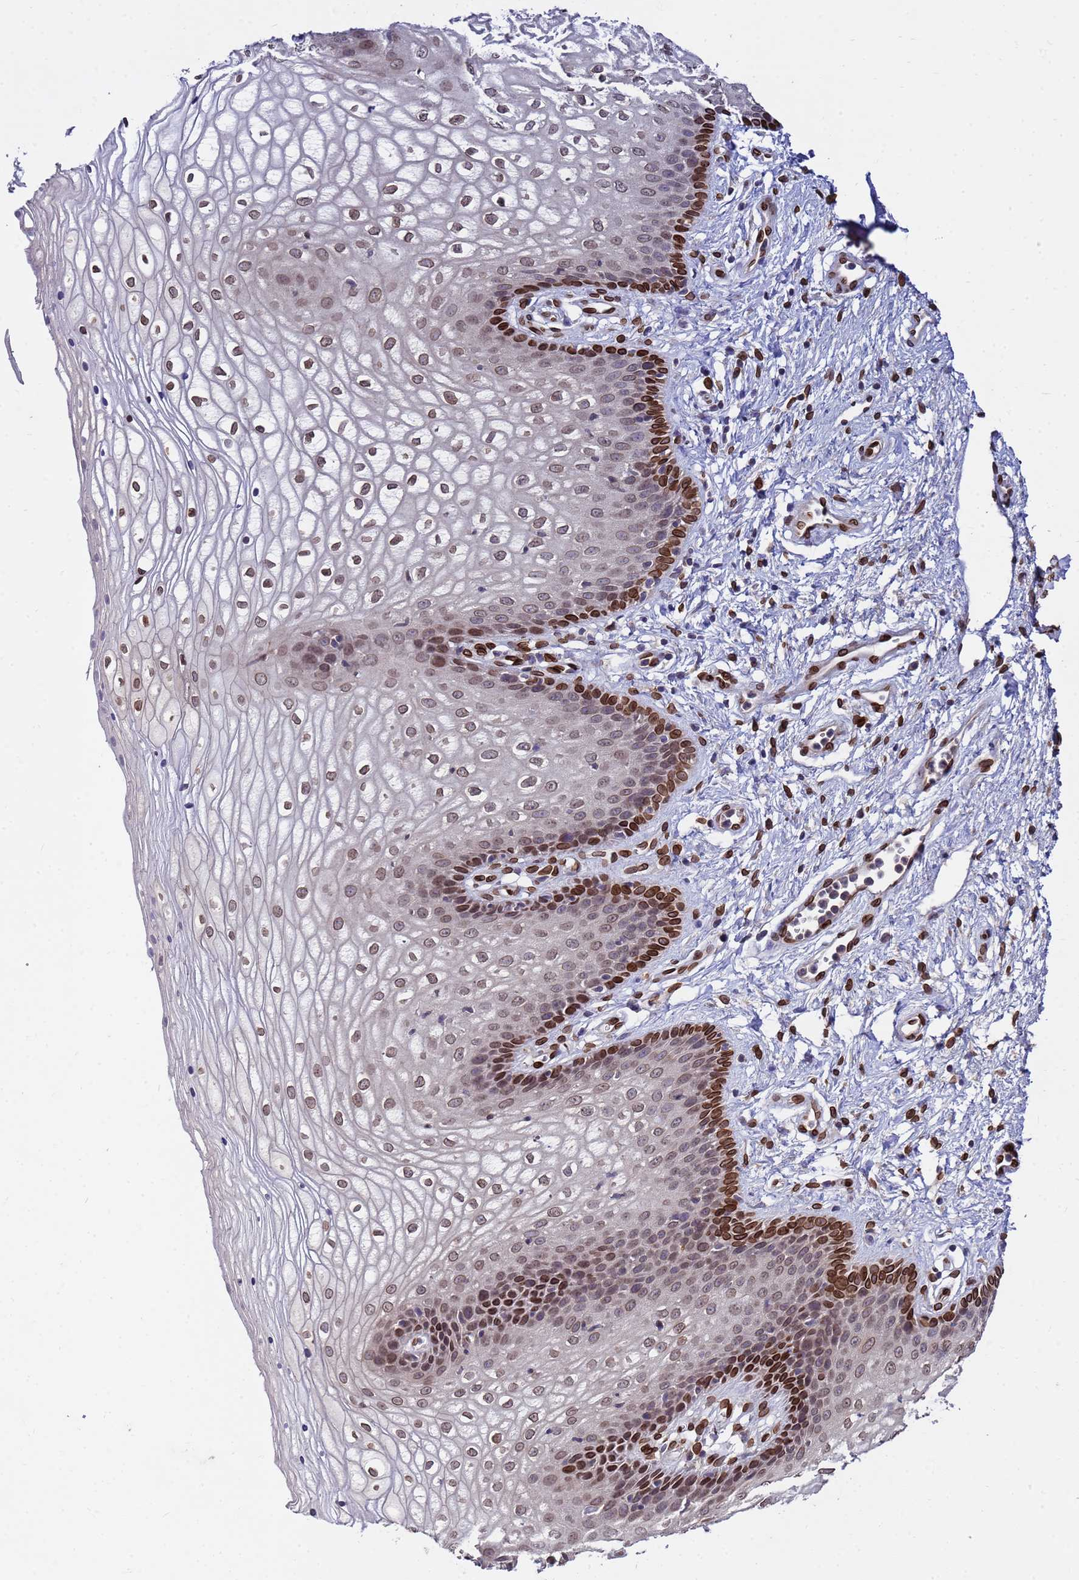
{"staining": {"intensity": "strong", "quantity": "25%-75%", "location": "cytoplasmic/membranous,nuclear"}, "tissue": "vagina", "cell_type": "Squamous epithelial cells", "image_type": "normal", "snomed": [{"axis": "morphology", "description": "Normal tissue, NOS"}, {"axis": "topography", "description": "Vagina"}], "caption": "Immunohistochemistry (IHC) of benign human vagina demonstrates high levels of strong cytoplasmic/membranous,nuclear positivity in about 25%-75% of squamous epithelial cells.", "gene": "GPR135", "patient": {"sex": "female", "age": 34}}